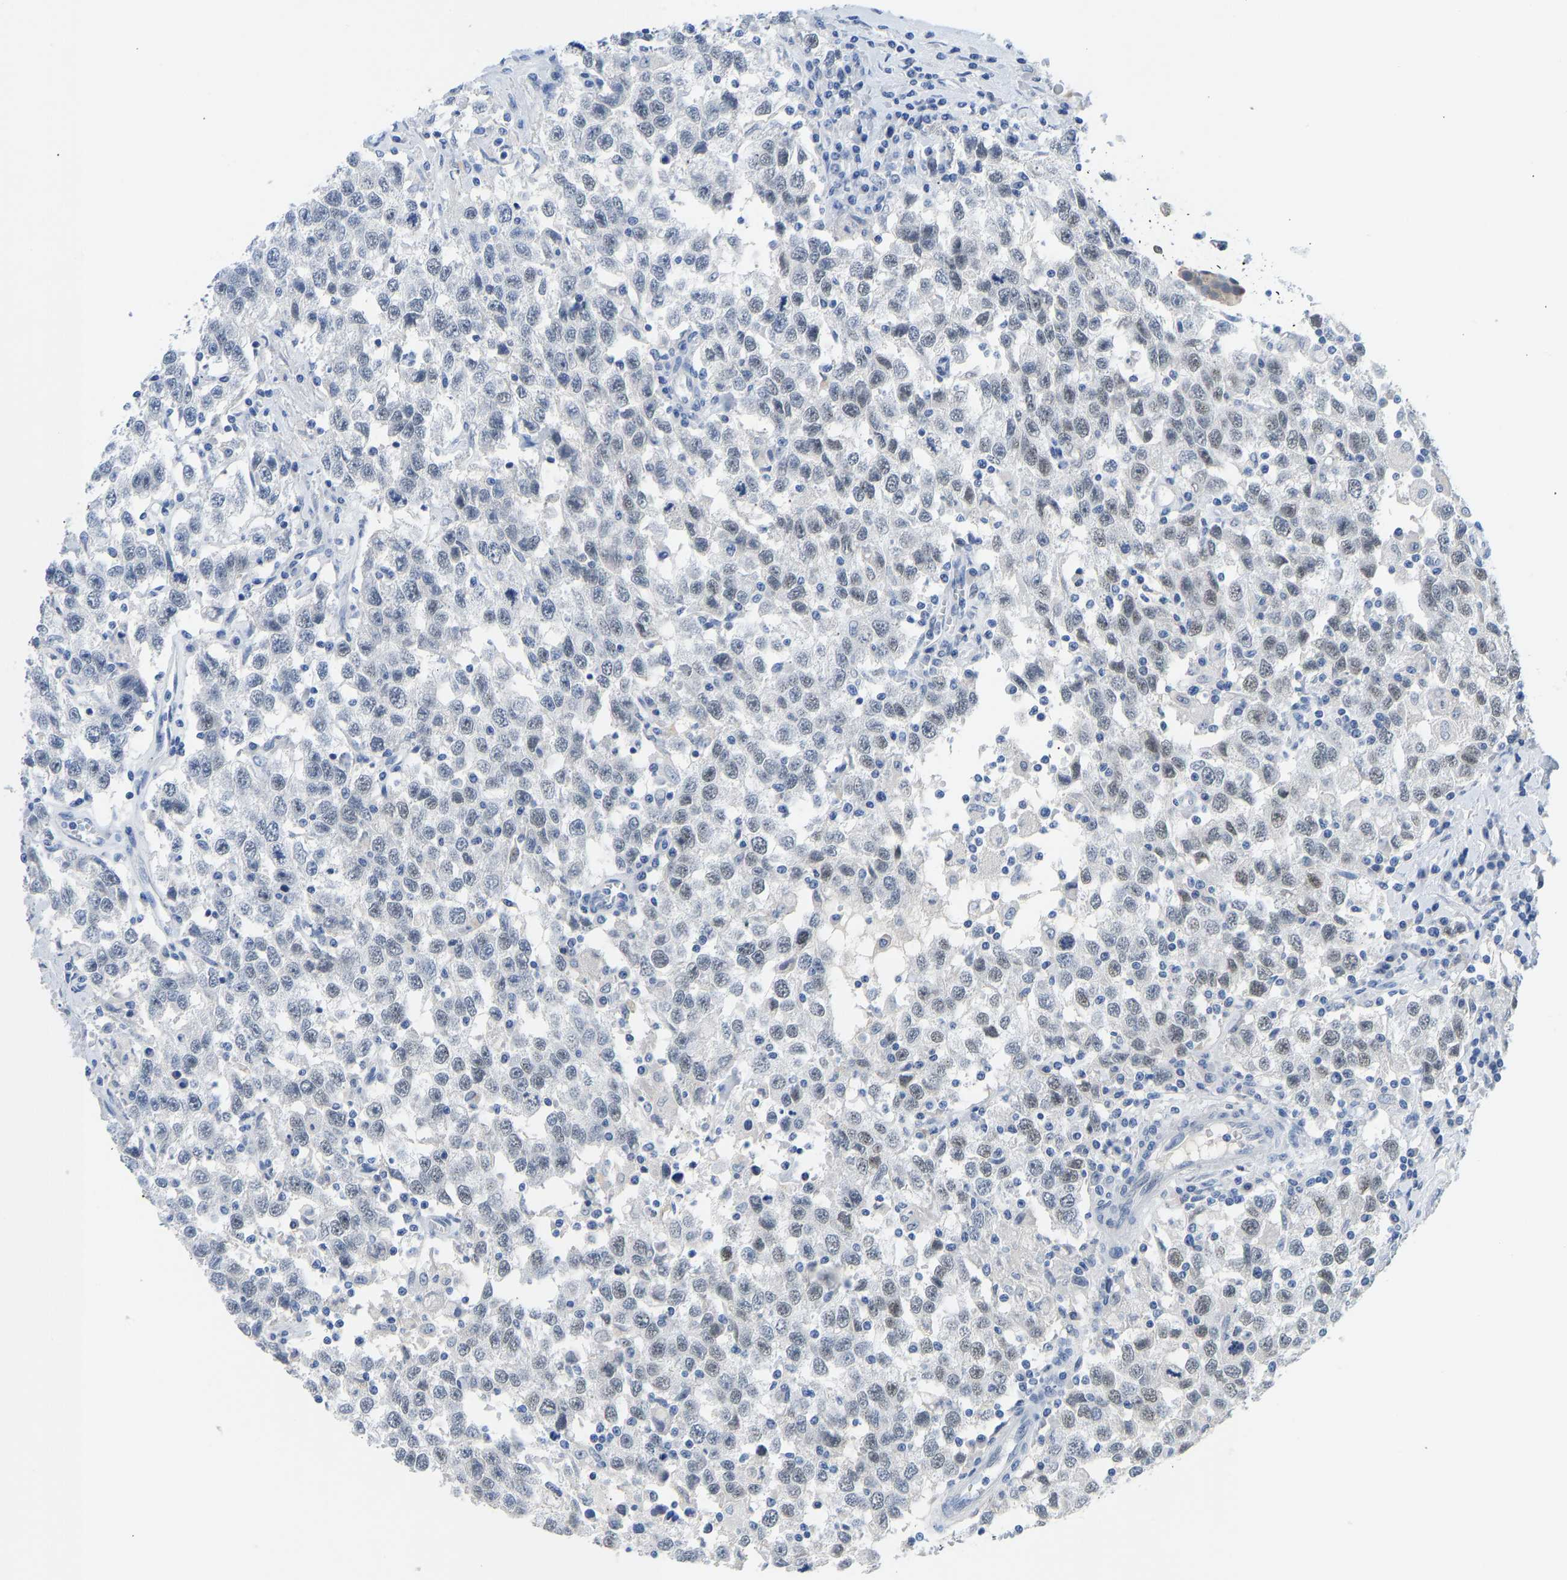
{"staining": {"intensity": "negative", "quantity": "none", "location": "none"}, "tissue": "testis cancer", "cell_type": "Tumor cells", "image_type": "cancer", "snomed": [{"axis": "morphology", "description": "Seminoma, NOS"}, {"axis": "topography", "description": "Testis"}], "caption": "Image shows no significant protein positivity in tumor cells of testis seminoma. (DAB immunohistochemistry with hematoxylin counter stain).", "gene": "TXNDC2", "patient": {"sex": "male", "age": 41}}